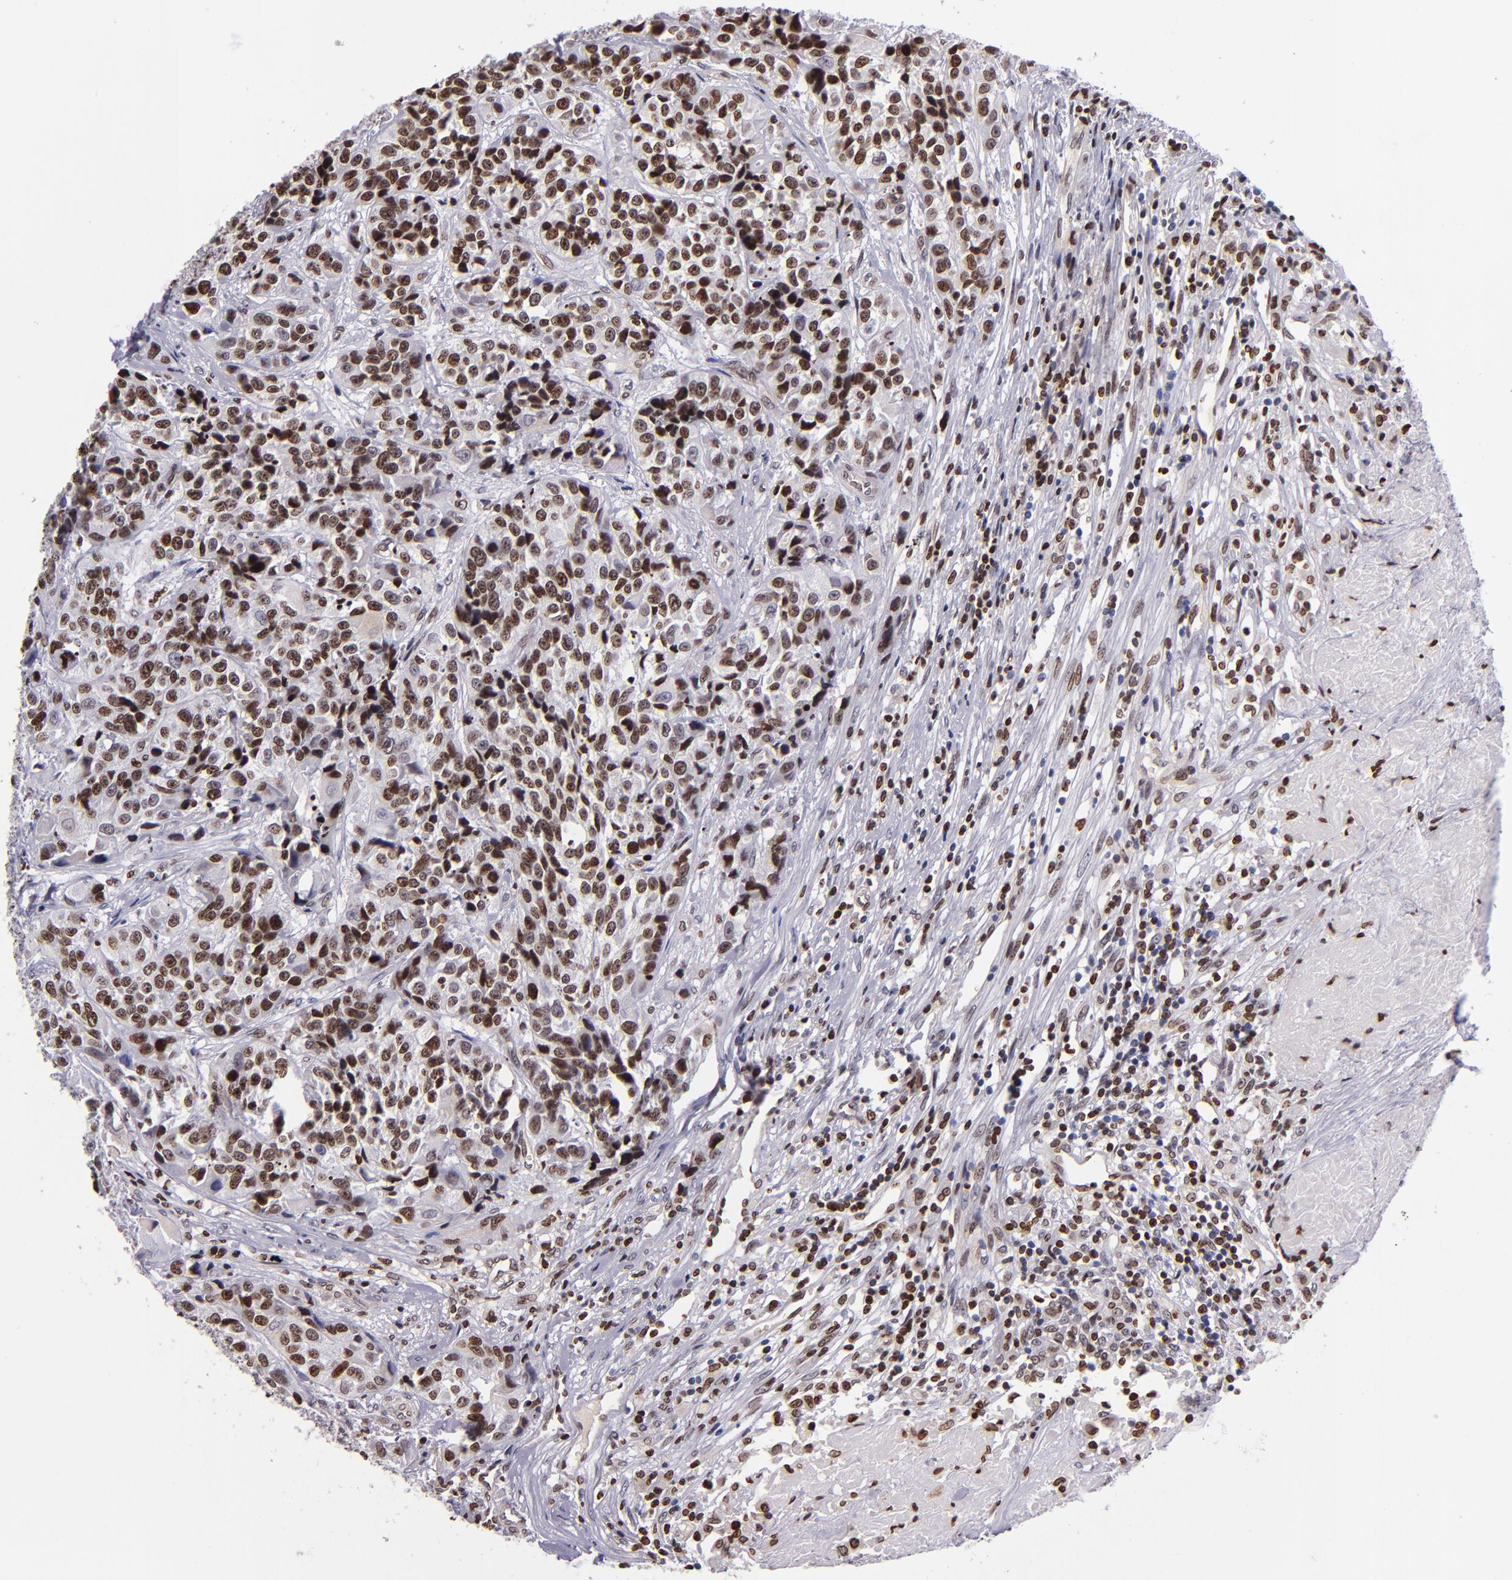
{"staining": {"intensity": "moderate", "quantity": ">75%", "location": "nuclear"}, "tissue": "urothelial cancer", "cell_type": "Tumor cells", "image_type": "cancer", "snomed": [{"axis": "morphology", "description": "Urothelial carcinoma, High grade"}, {"axis": "topography", "description": "Urinary bladder"}], "caption": "Protein staining demonstrates moderate nuclear staining in about >75% of tumor cells in high-grade urothelial carcinoma.", "gene": "CDKL5", "patient": {"sex": "female", "age": 81}}